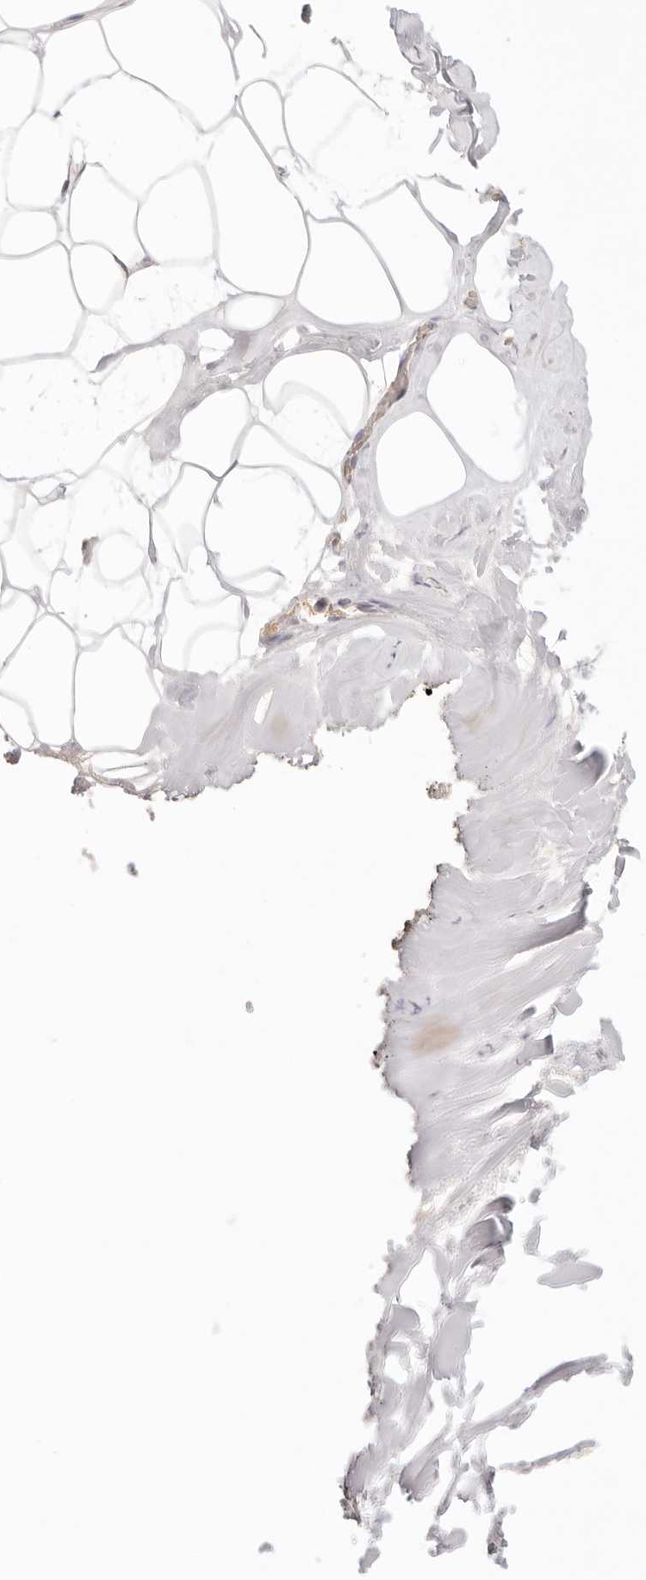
{"staining": {"intensity": "moderate", "quantity": ">75%", "location": "cytoplasmic/membranous"}, "tissue": "adipose tissue", "cell_type": "Adipocytes", "image_type": "normal", "snomed": [{"axis": "morphology", "description": "Normal tissue, NOS"}, {"axis": "morphology", "description": "Fibrosis, NOS"}, {"axis": "topography", "description": "Breast"}, {"axis": "topography", "description": "Adipose tissue"}], "caption": "IHC of normal adipose tissue shows medium levels of moderate cytoplasmic/membranous positivity in approximately >75% of adipocytes. (brown staining indicates protein expression, while blue staining denotes nuclei).", "gene": "IL1R2", "patient": {"sex": "female", "age": 39}}